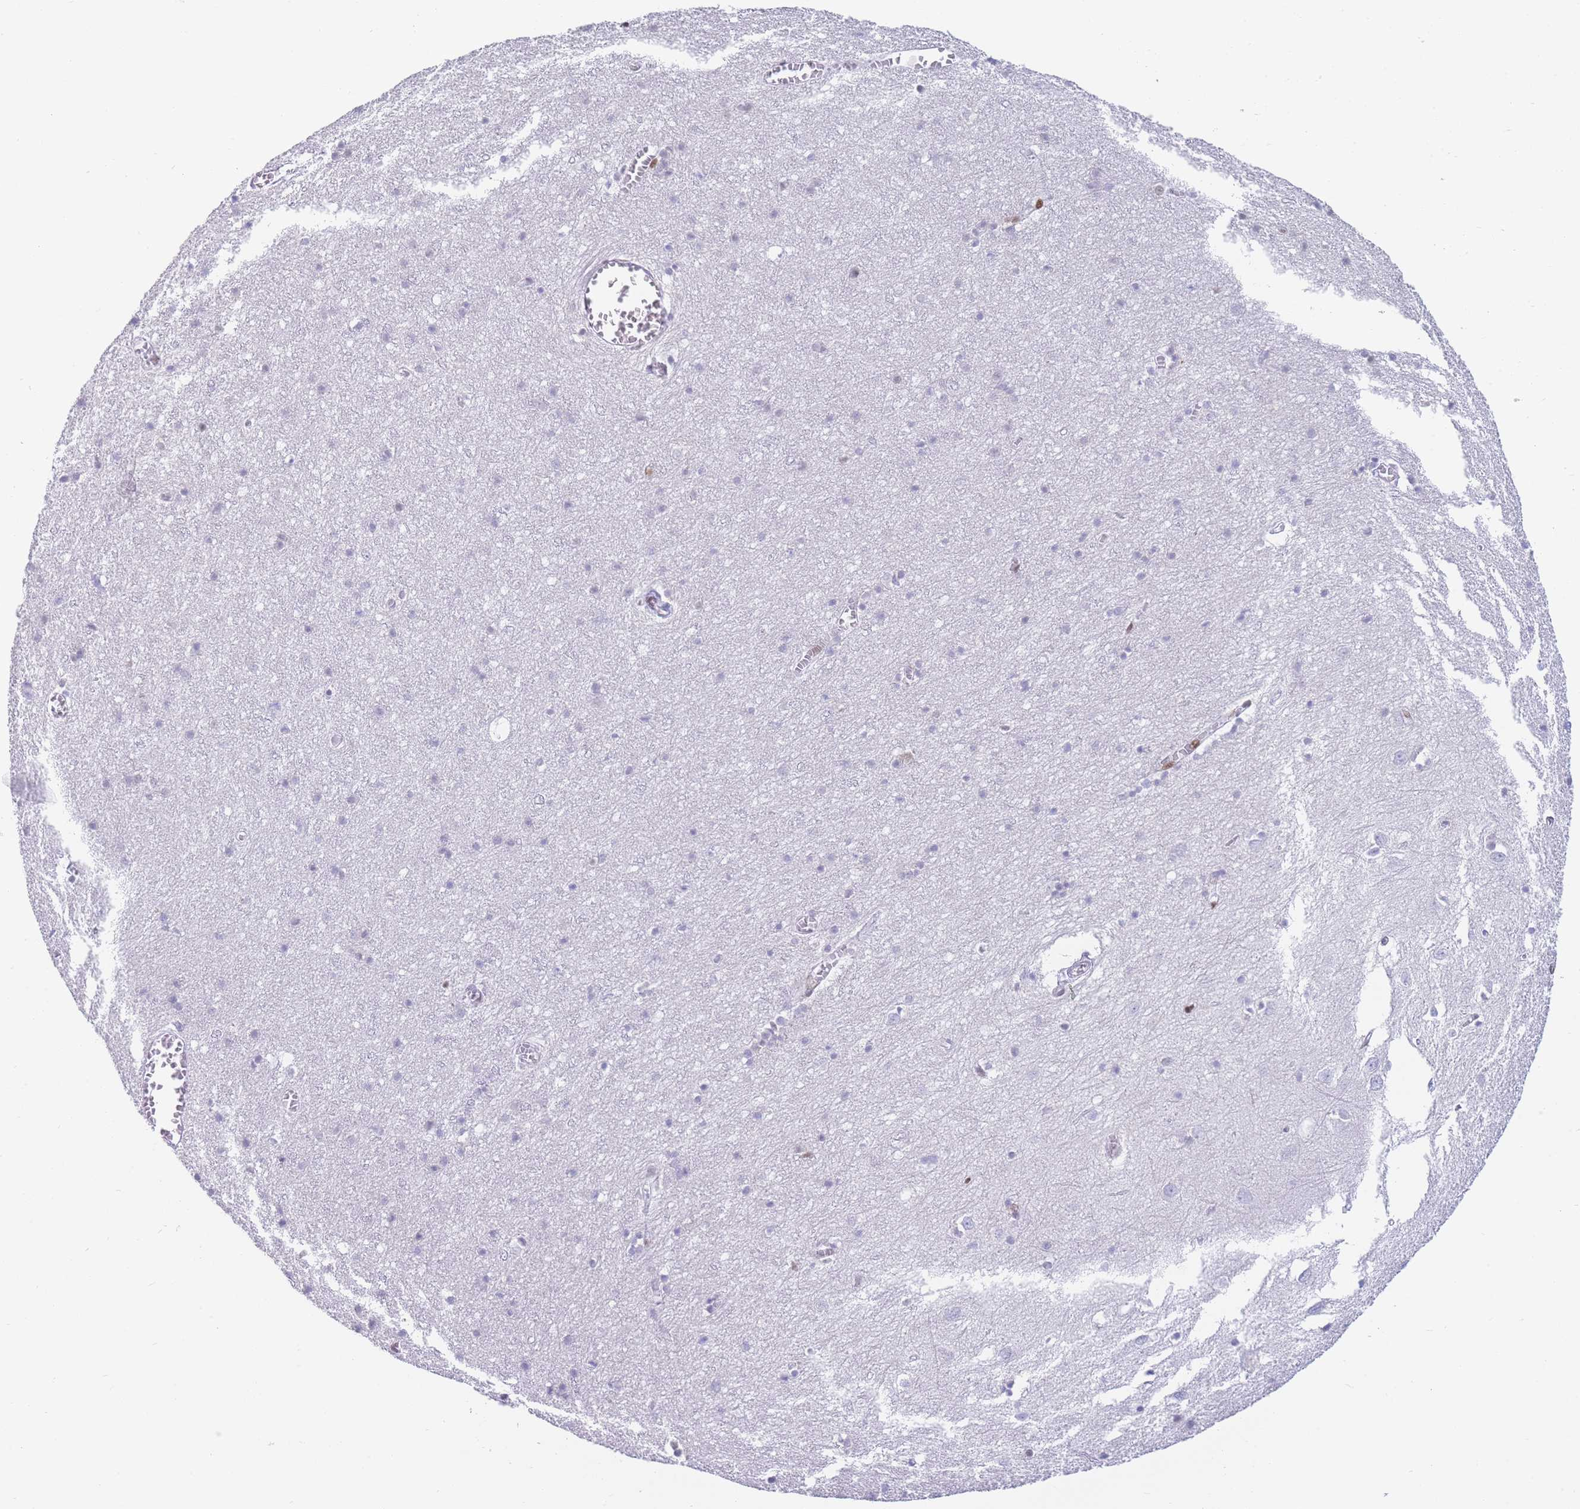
{"staining": {"intensity": "weak", "quantity": "<25%", "location": "cytoplasmic/membranous,nuclear"}, "tissue": "cerebral cortex", "cell_type": "Endothelial cells", "image_type": "normal", "snomed": [{"axis": "morphology", "description": "Normal tissue, NOS"}, {"axis": "topography", "description": "Cerebral cortex"}], "caption": "Endothelial cells show no significant staining in unremarkable cerebral cortex. (IHC, brightfield microscopy, high magnification).", "gene": "PSMB5", "patient": {"sex": "female", "age": 64}}